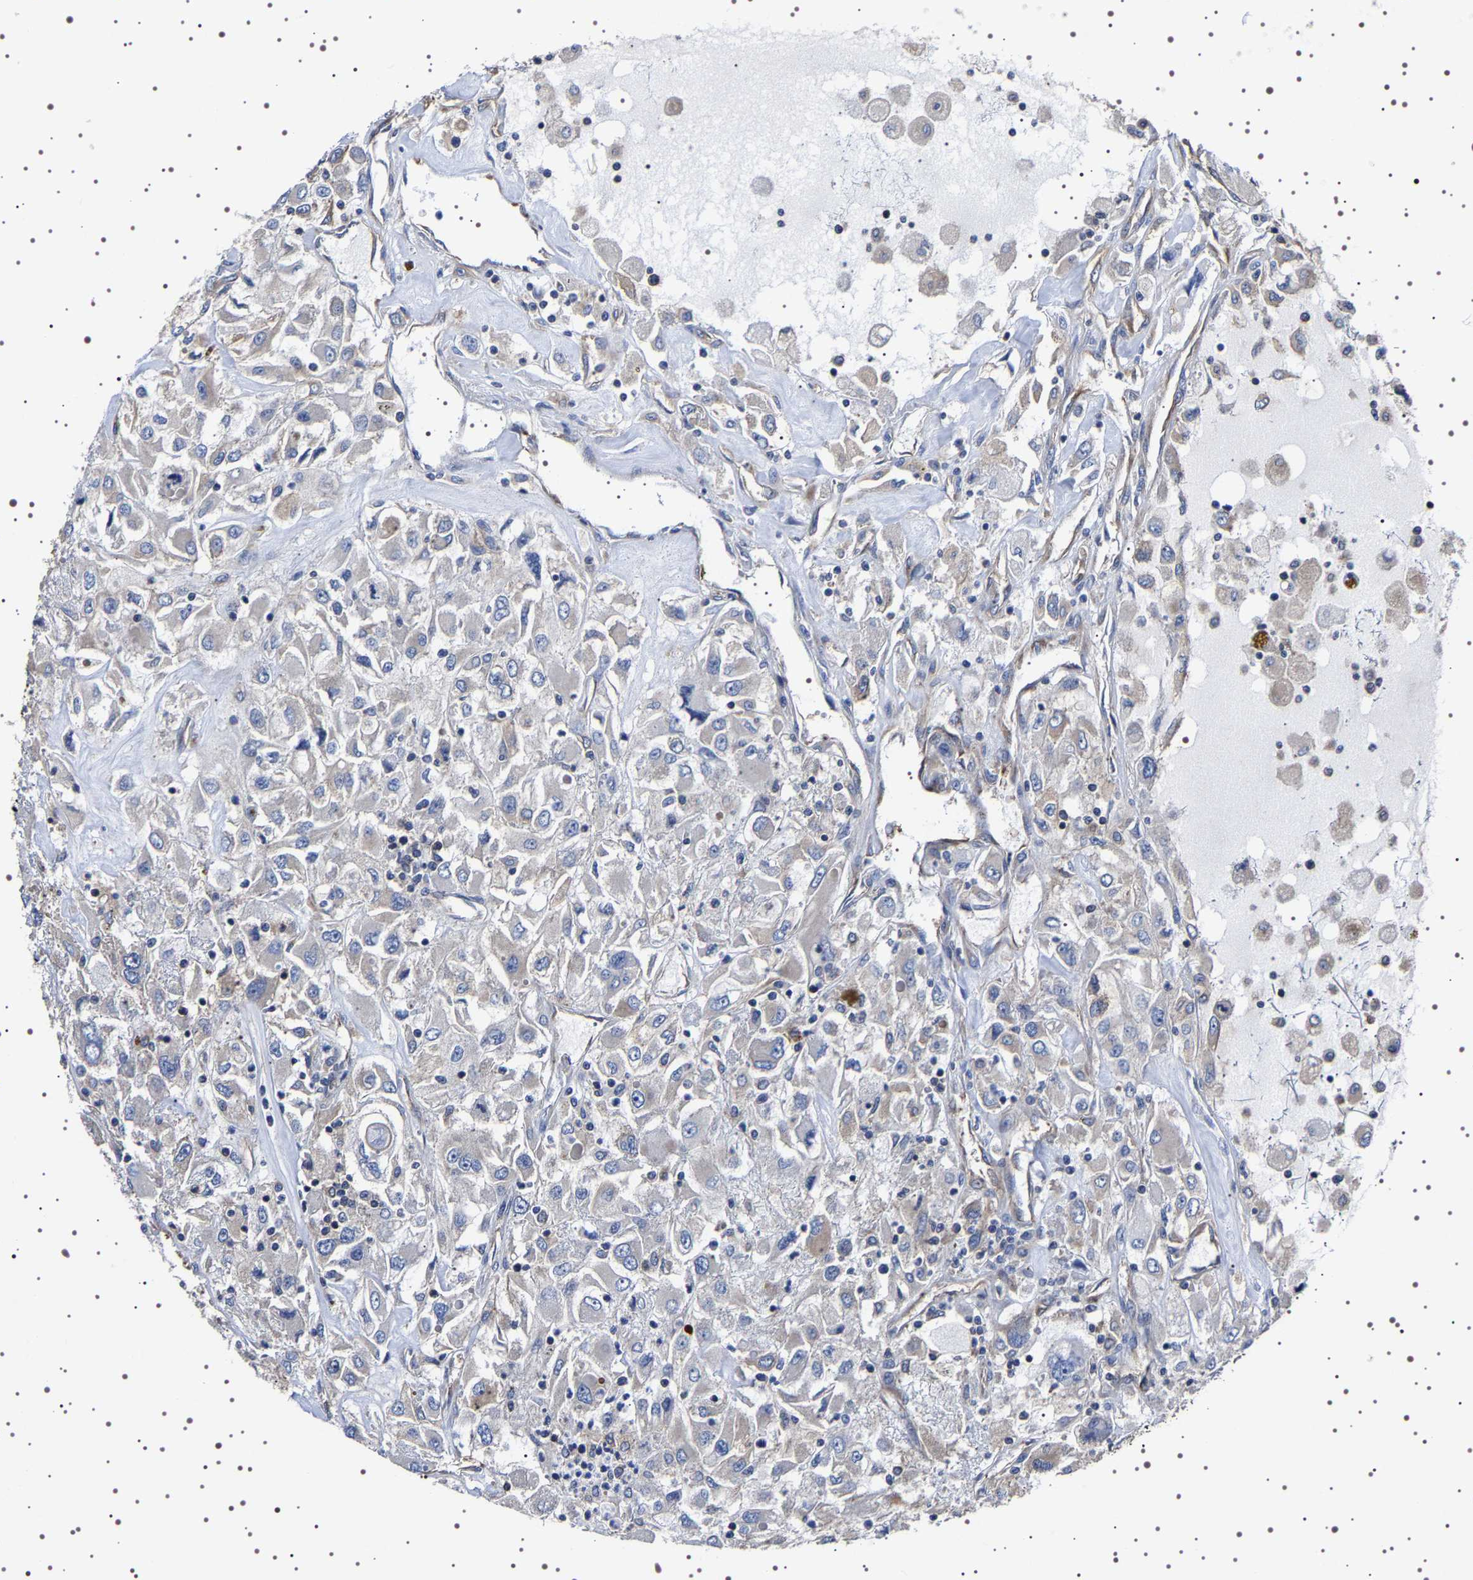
{"staining": {"intensity": "weak", "quantity": "<25%", "location": "cytoplasmic/membranous"}, "tissue": "renal cancer", "cell_type": "Tumor cells", "image_type": "cancer", "snomed": [{"axis": "morphology", "description": "Adenocarcinoma, NOS"}, {"axis": "topography", "description": "Kidney"}], "caption": "The image demonstrates no significant expression in tumor cells of renal cancer (adenocarcinoma).", "gene": "DARS1", "patient": {"sex": "female", "age": 52}}